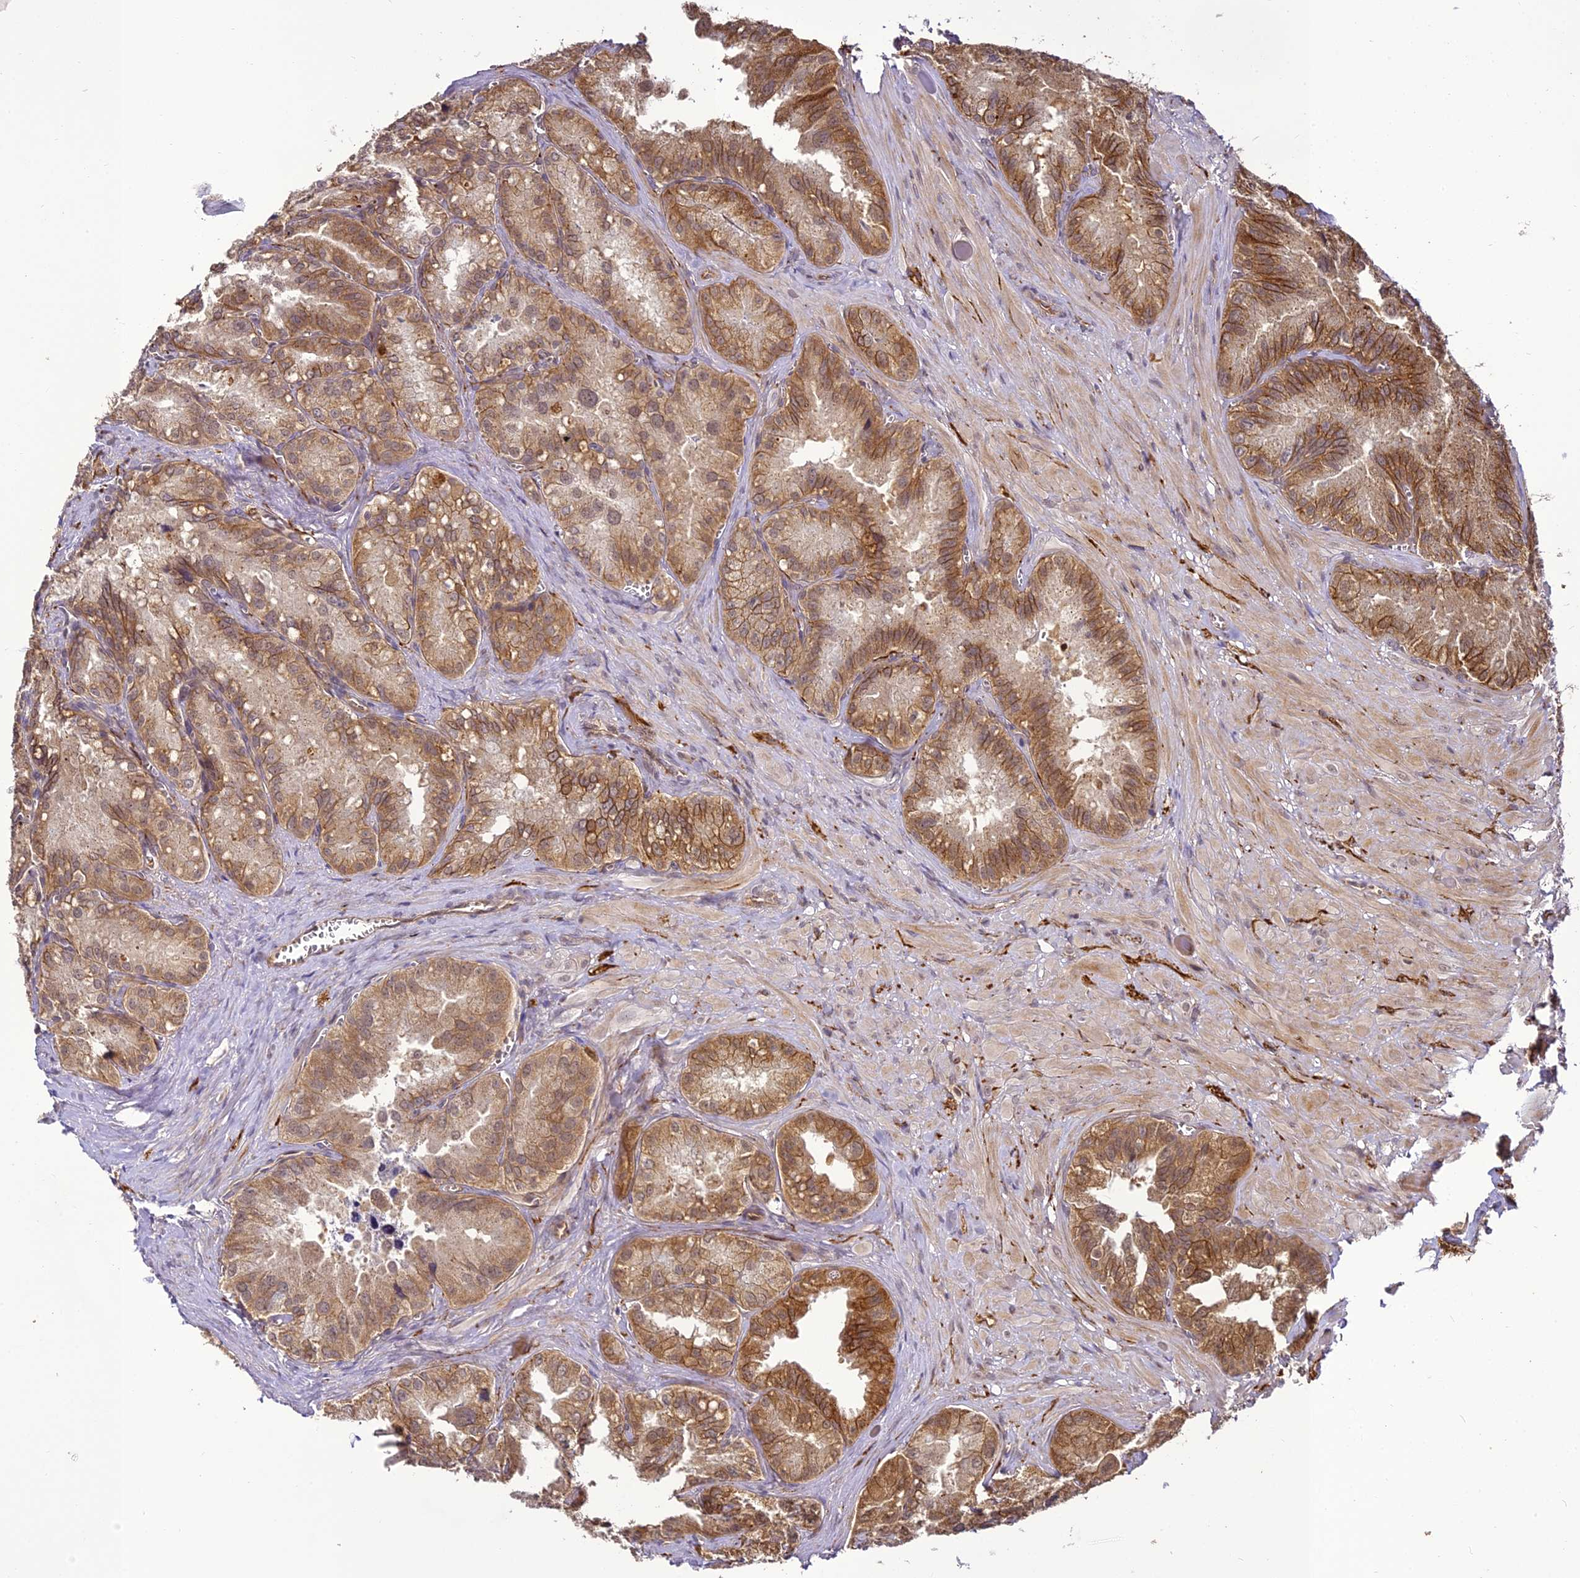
{"staining": {"intensity": "moderate", "quantity": ">75%", "location": "cytoplasmic/membranous"}, "tissue": "seminal vesicle", "cell_type": "Glandular cells", "image_type": "normal", "snomed": [{"axis": "morphology", "description": "Normal tissue, NOS"}, {"axis": "topography", "description": "Seminal veicle"}], "caption": "Immunohistochemical staining of benign seminal vesicle reveals moderate cytoplasmic/membranous protein positivity in approximately >75% of glandular cells.", "gene": "BCDIN3D", "patient": {"sex": "male", "age": 62}}